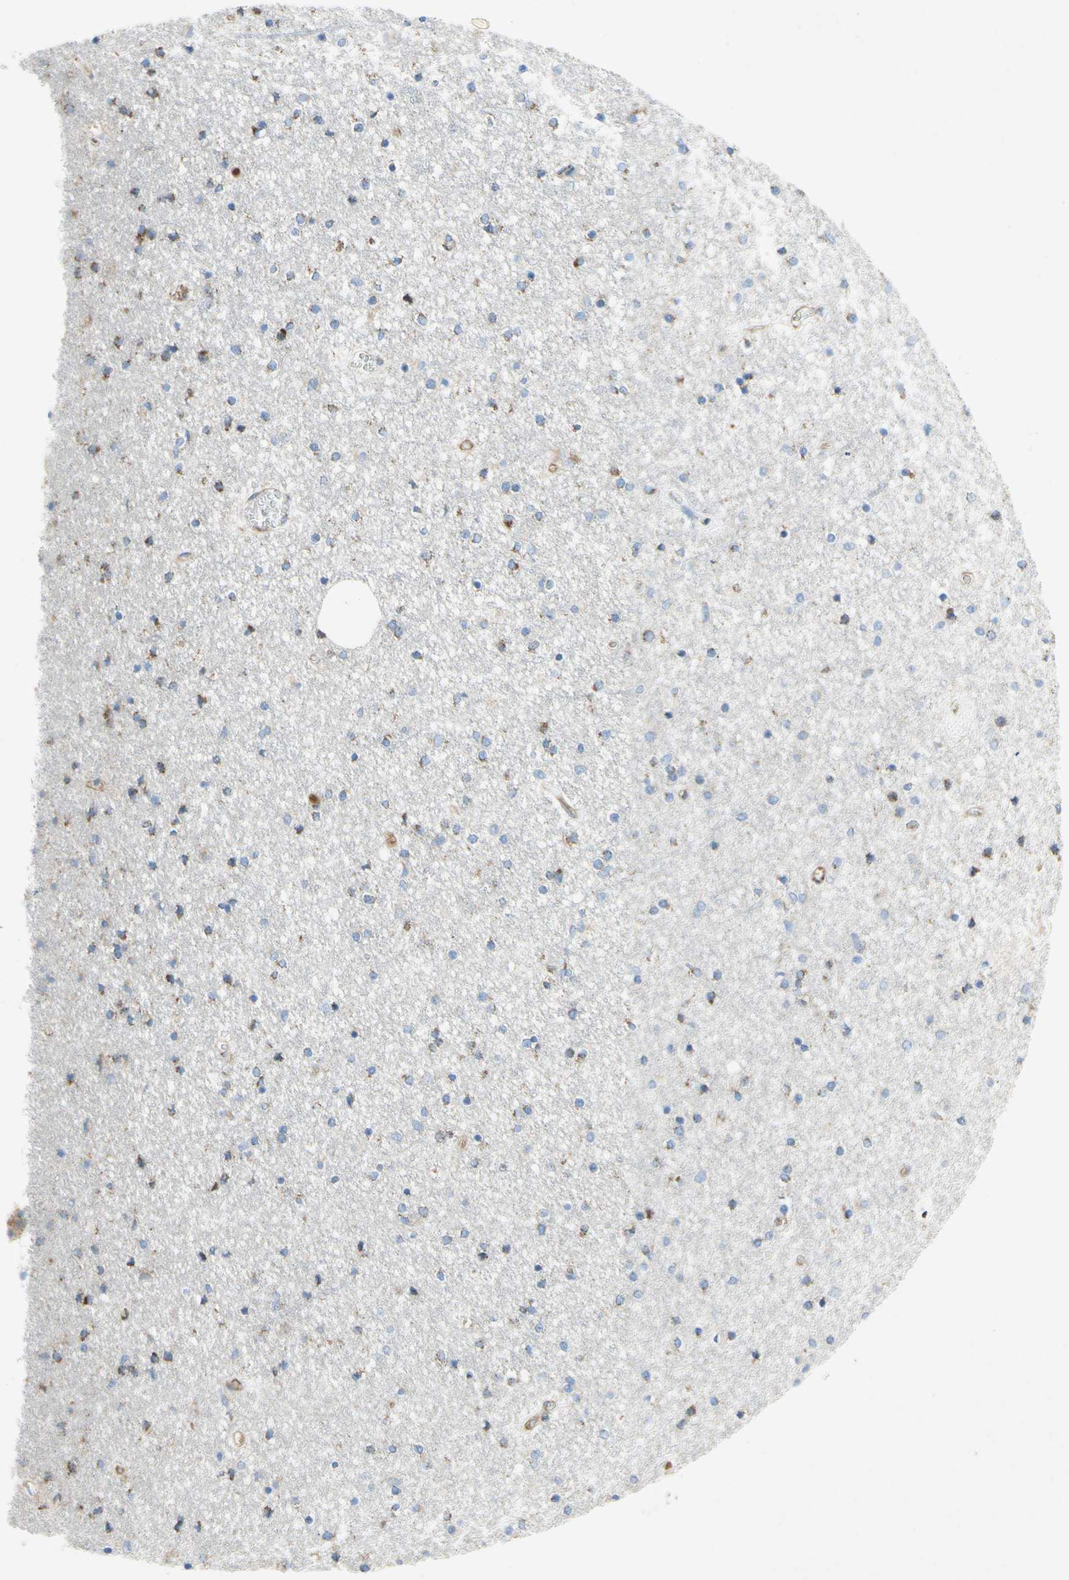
{"staining": {"intensity": "moderate", "quantity": ">75%", "location": "cytoplasmic/membranous"}, "tissue": "caudate", "cell_type": "Glial cells", "image_type": "normal", "snomed": [{"axis": "morphology", "description": "Normal tissue, NOS"}, {"axis": "topography", "description": "Lateral ventricle wall"}], "caption": "High-power microscopy captured an immunohistochemistry (IHC) micrograph of benign caudate, revealing moderate cytoplasmic/membranous expression in approximately >75% of glial cells.", "gene": "SDHB", "patient": {"sex": "female", "age": 54}}